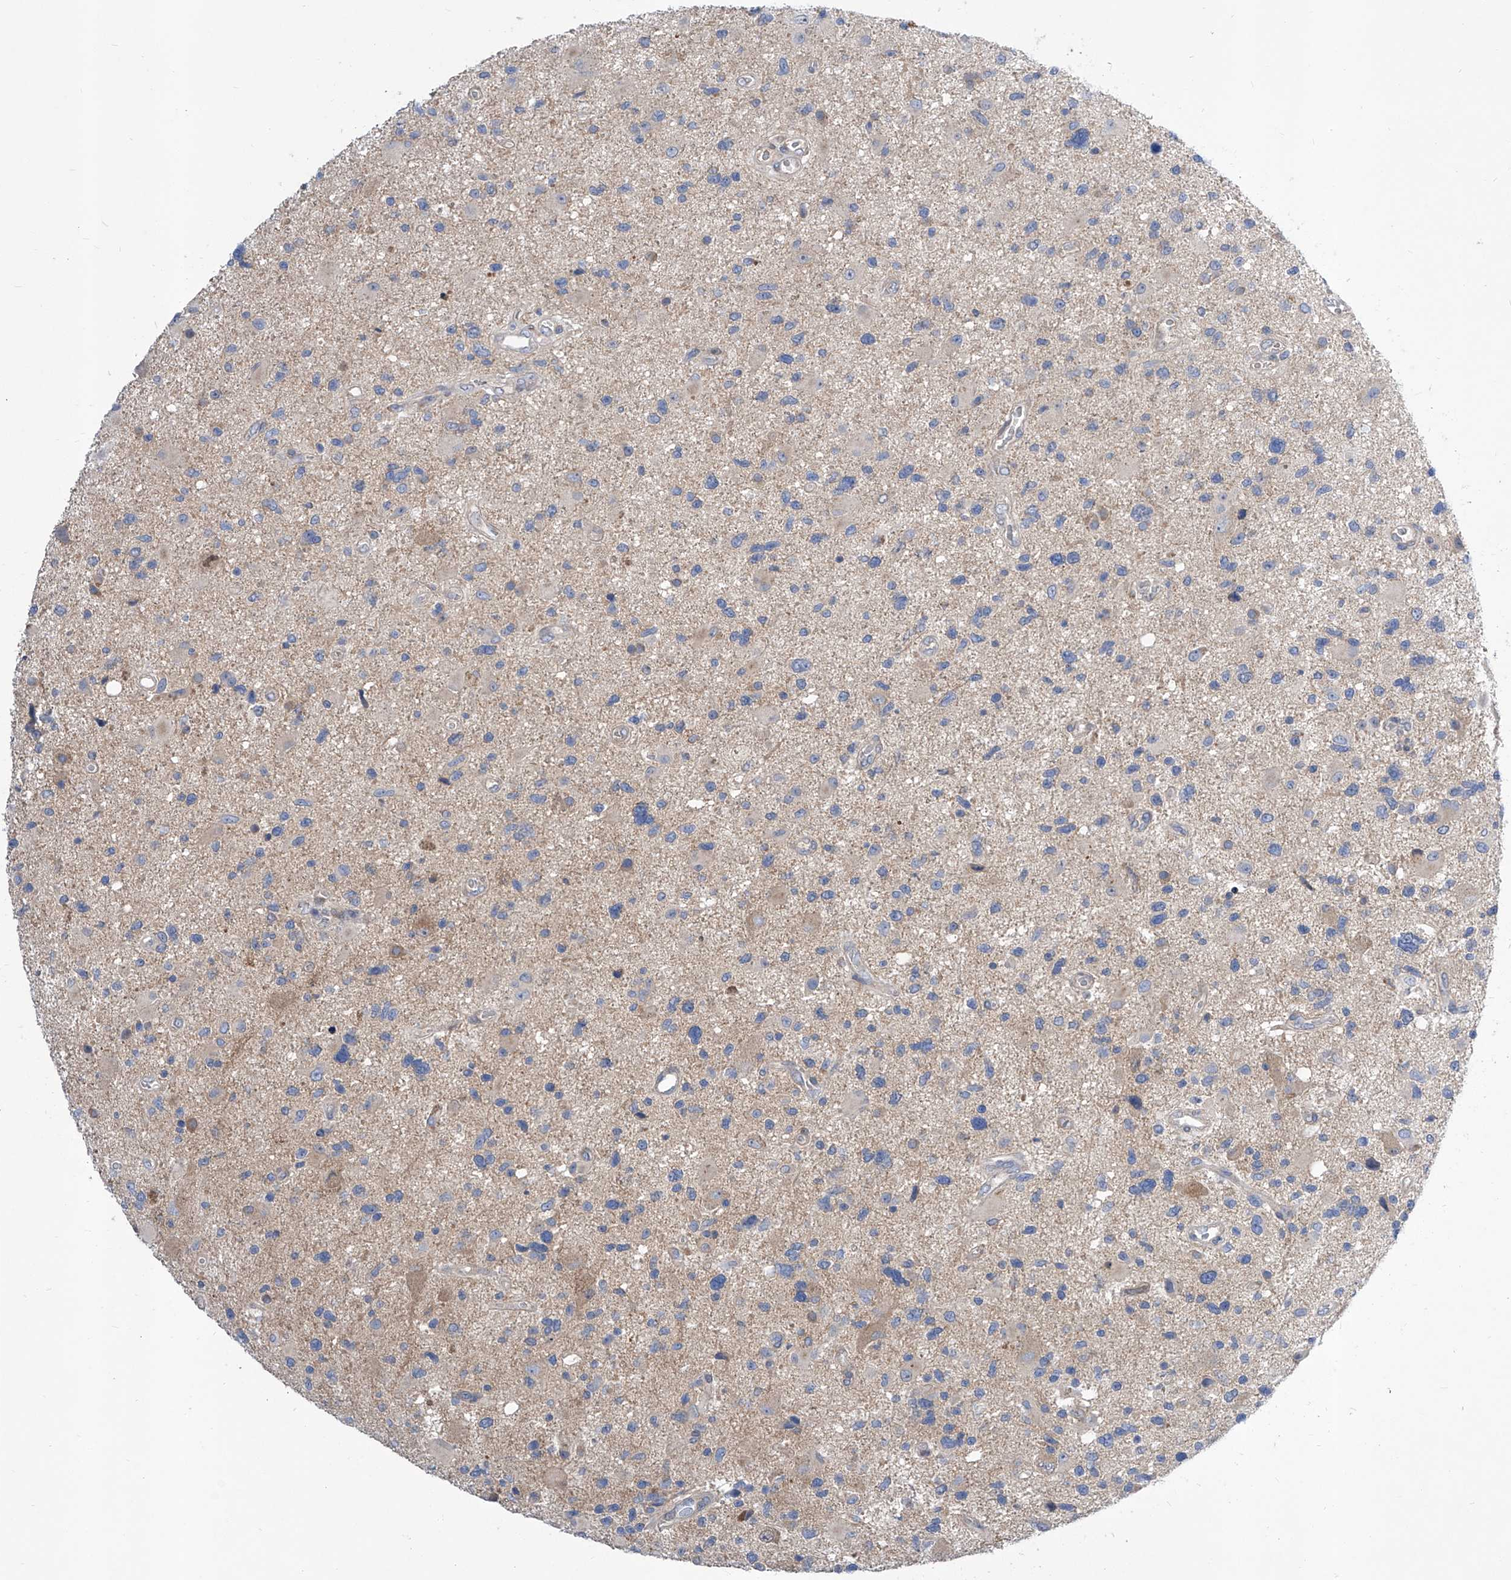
{"staining": {"intensity": "negative", "quantity": "none", "location": "none"}, "tissue": "glioma", "cell_type": "Tumor cells", "image_type": "cancer", "snomed": [{"axis": "morphology", "description": "Glioma, malignant, High grade"}, {"axis": "topography", "description": "Brain"}], "caption": "DAB immunohistochemical staining of glioma reveals no significant expression in tumor cells.", "gene": "SRBD1", "patient": {"sex": "male", "age": 33}}